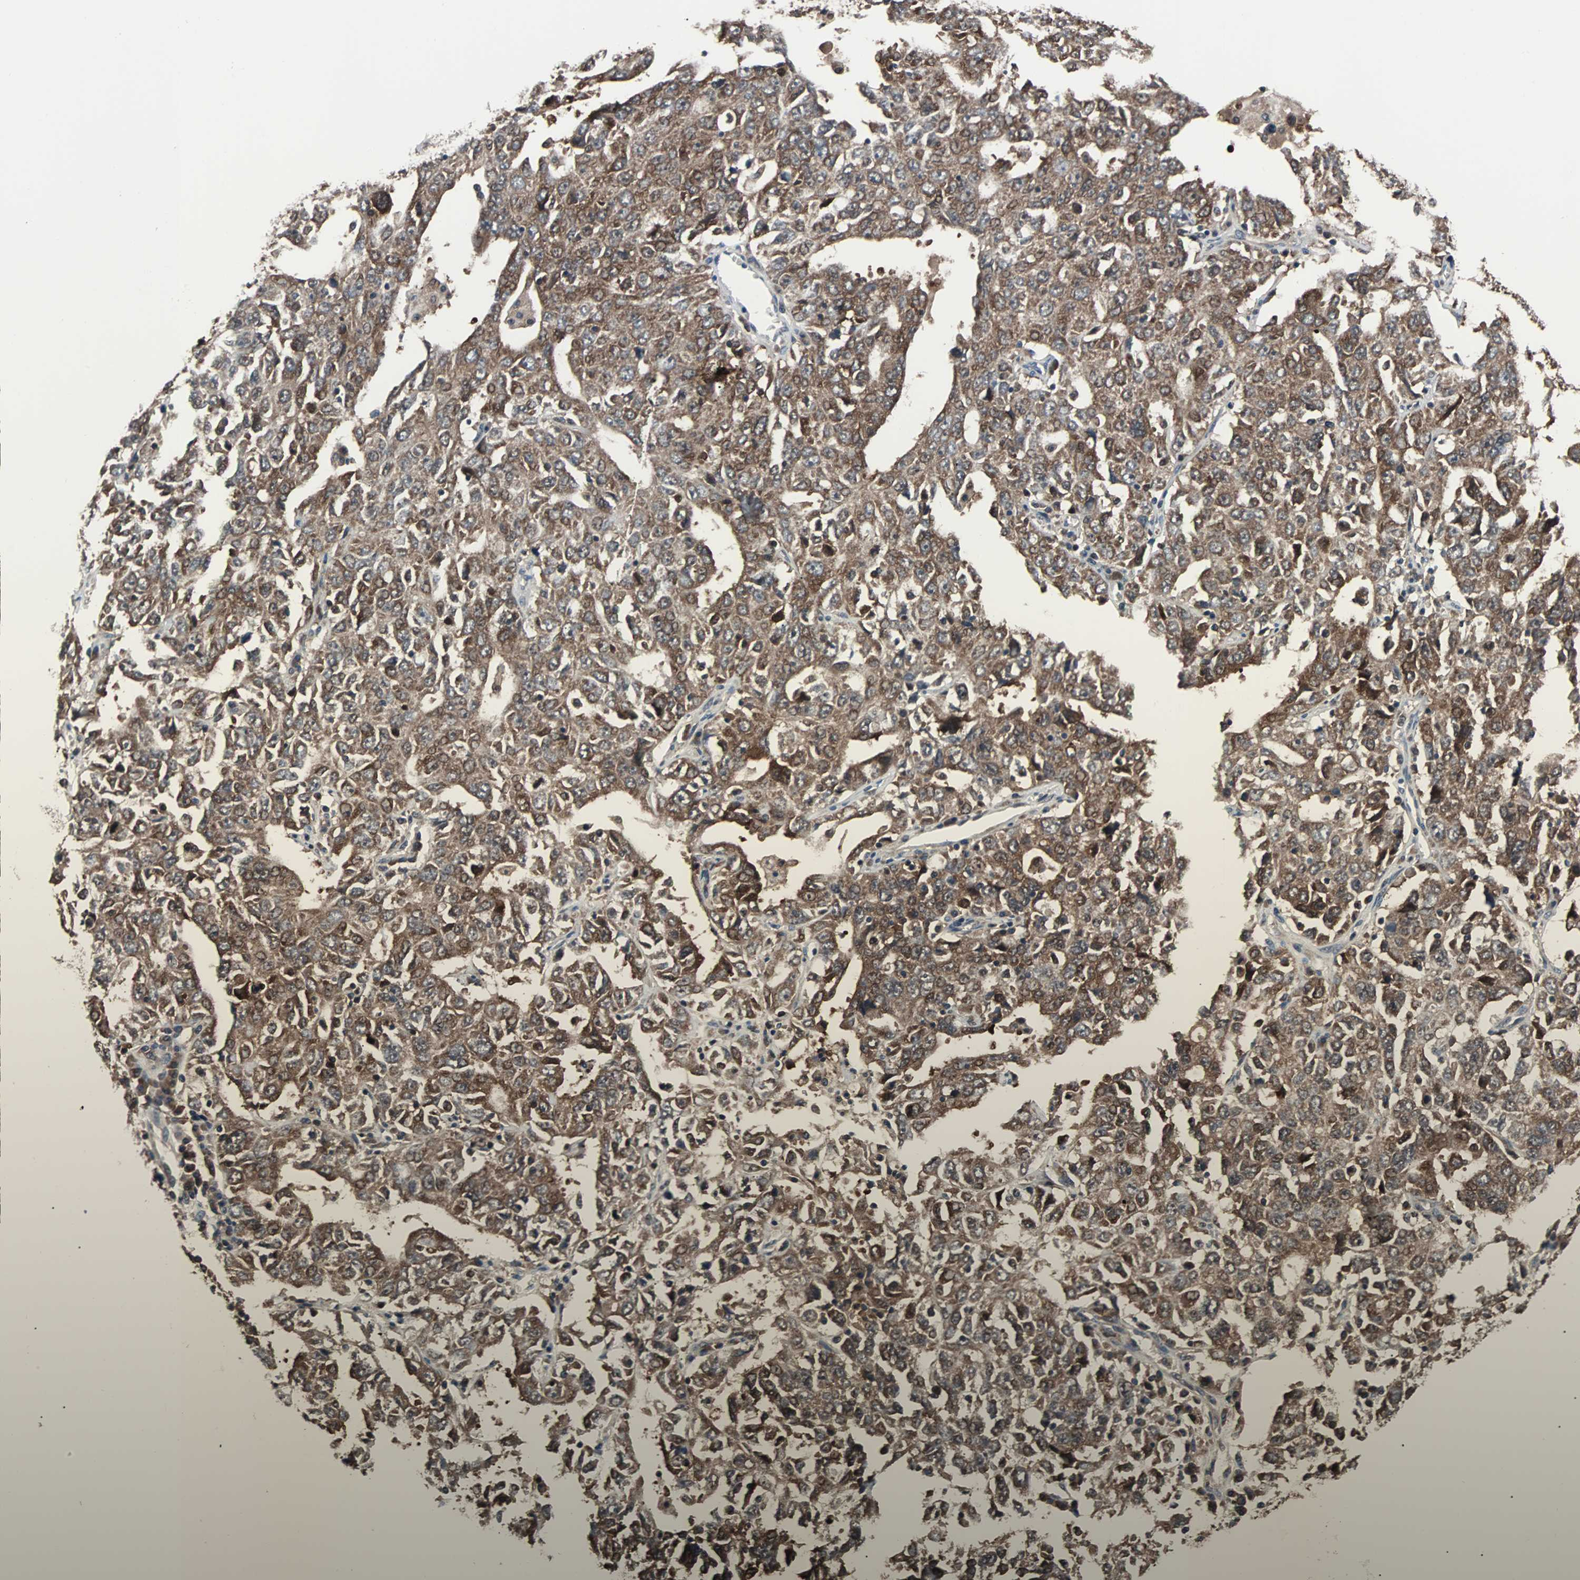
{"staining": {"intensity": "moderate", "quantity": ">75%", "location": "cytoplasmic/membranous"}, "tissue": "ovarian cancer", "cell_type": "Tumor cells", "image_type": "cancer", "snomed": [{"axis": "morphology", "description": "Carcinoma, endometroid"}, {"axis": "topography", "description": "Ovary"}], "caption": "Human ovarian endometroid carcinoma stained with a protein marker displays moderate staining in tumor cells.", "gene": "PAK1", "patient": {"sex": "female", "age": 62}}